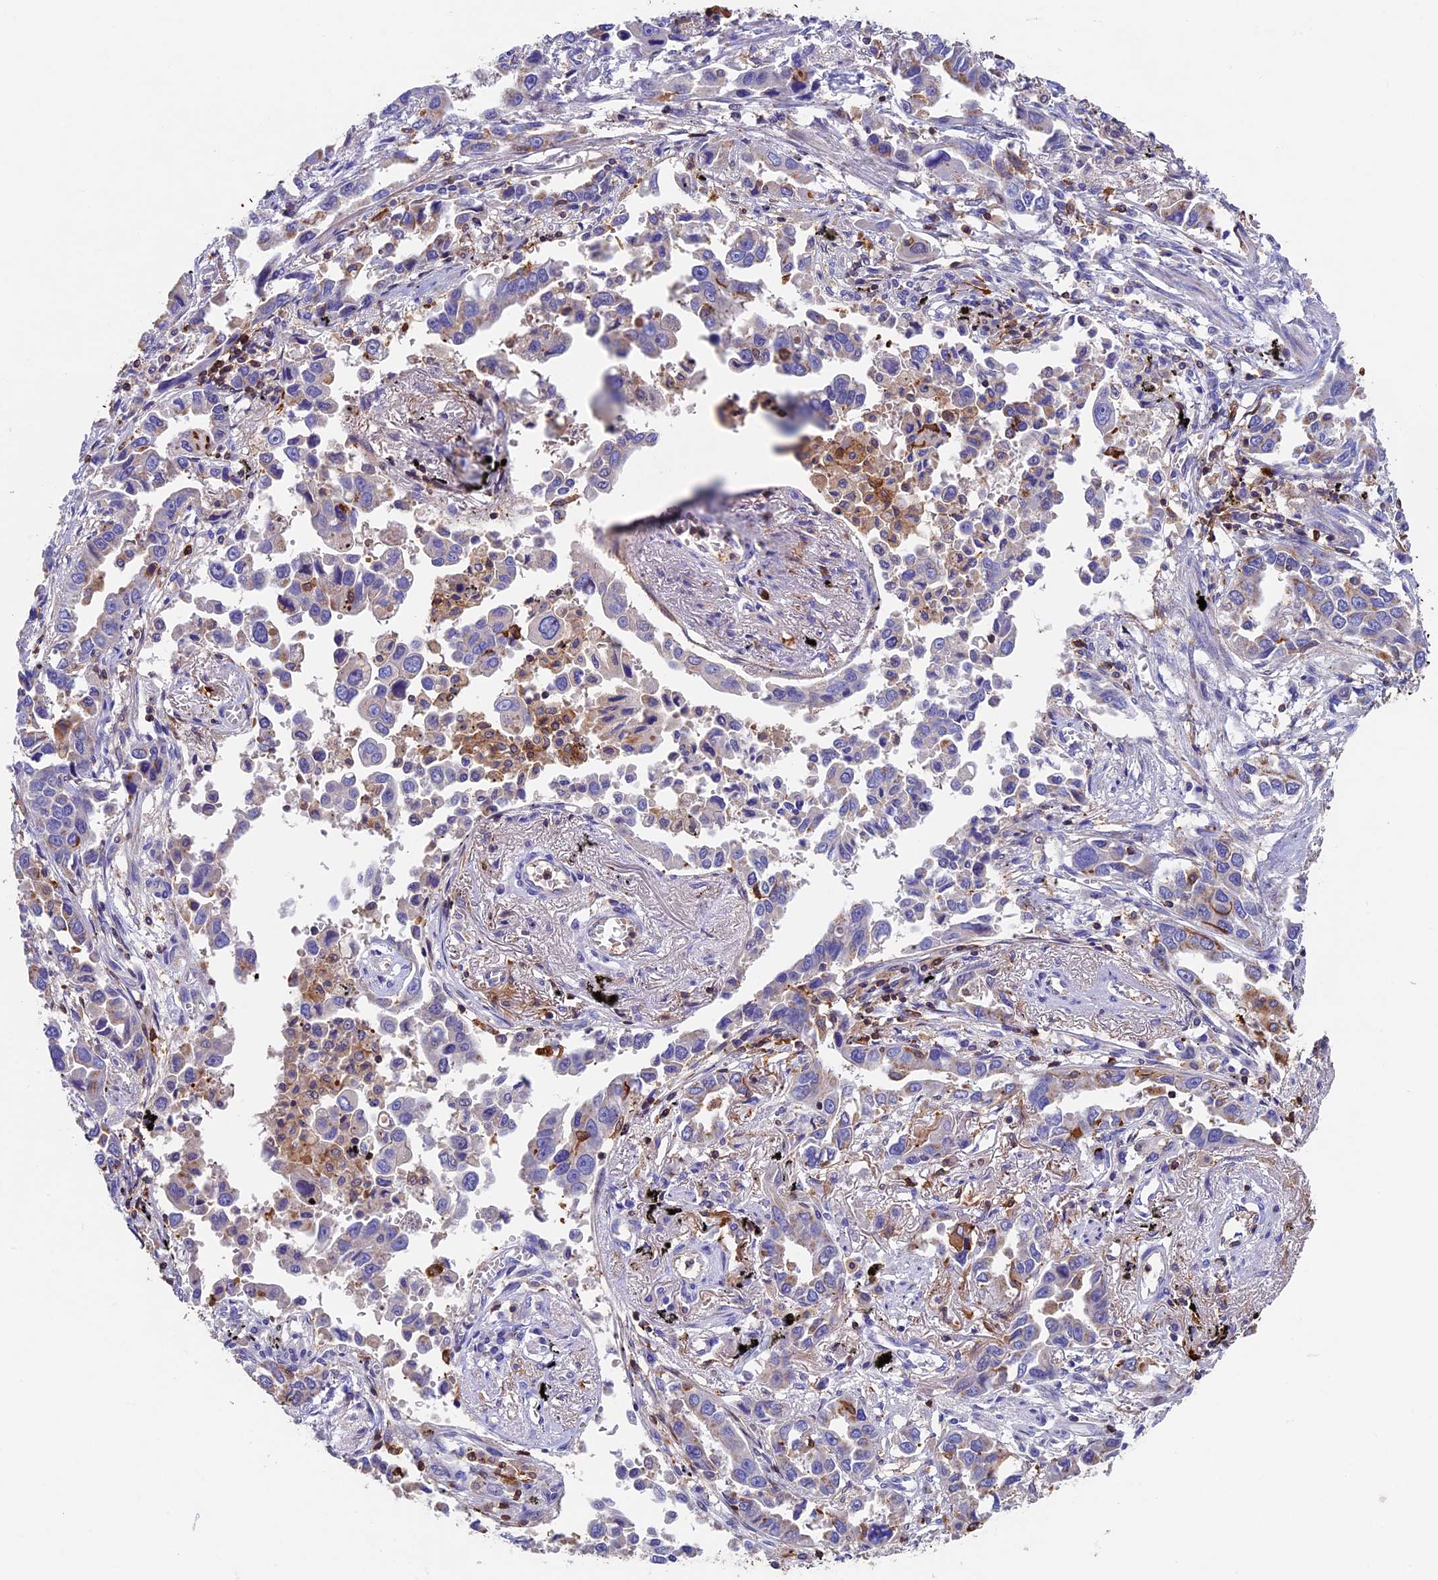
{"staining": {"intensity": "weak", "quantity": "<25%", "location": "cytoplasmic/membranous"}, "tissue": "lung cancer", "cell_type": "Tumor cells", "image_type": "cancer", "snomed": [{"axis": "morphology", "description": "Adenocarcinoma, NOS"}, {"axis": "topography", "description": "Lung"}], "caption": "Immunohistochemistry (IHC) of lung adenocarcinoma reveals no positivity in tumor cells.", "gene": "ADAT1", "patient": {"sex": "male", "age": 67}}